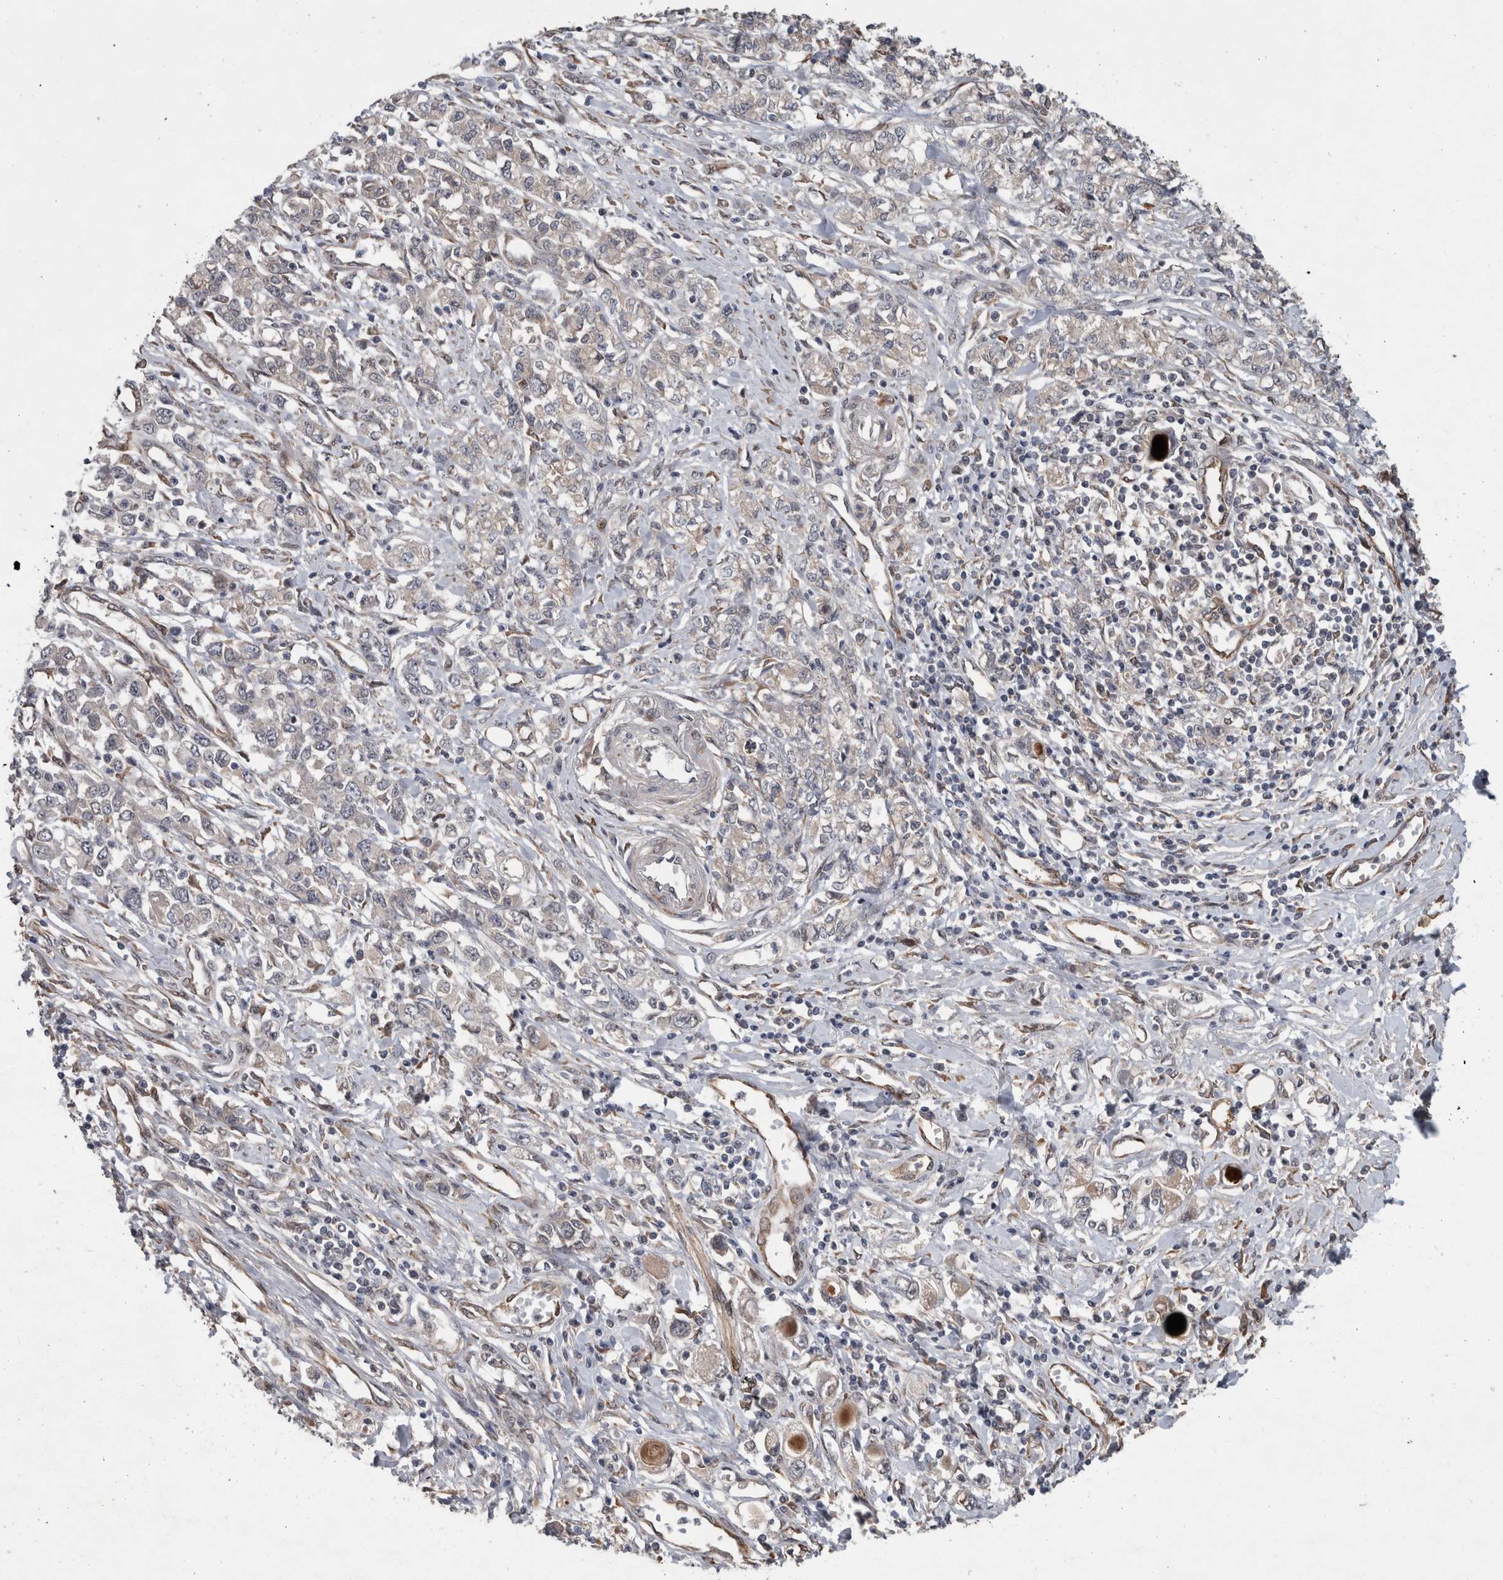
{"staining": {"intensity": "negative", "quantity": "none", "location": "none"}, "tissue": "stomach cancer", "cell_type": "Tumor cells", "image_type": "cancer", "snomed": [{"axis": "morphology", "description": "Adenocarcinoma, NOS"}, {"axis": "topography", "description": "Stomach"}], "caption": "An immunohistochemistry image of stomach cancer is shown. There is no staining in tumor cells of stomach cancer.", "gene": "GIMAP6", "patient": {"sex": "female", "age": 76}}